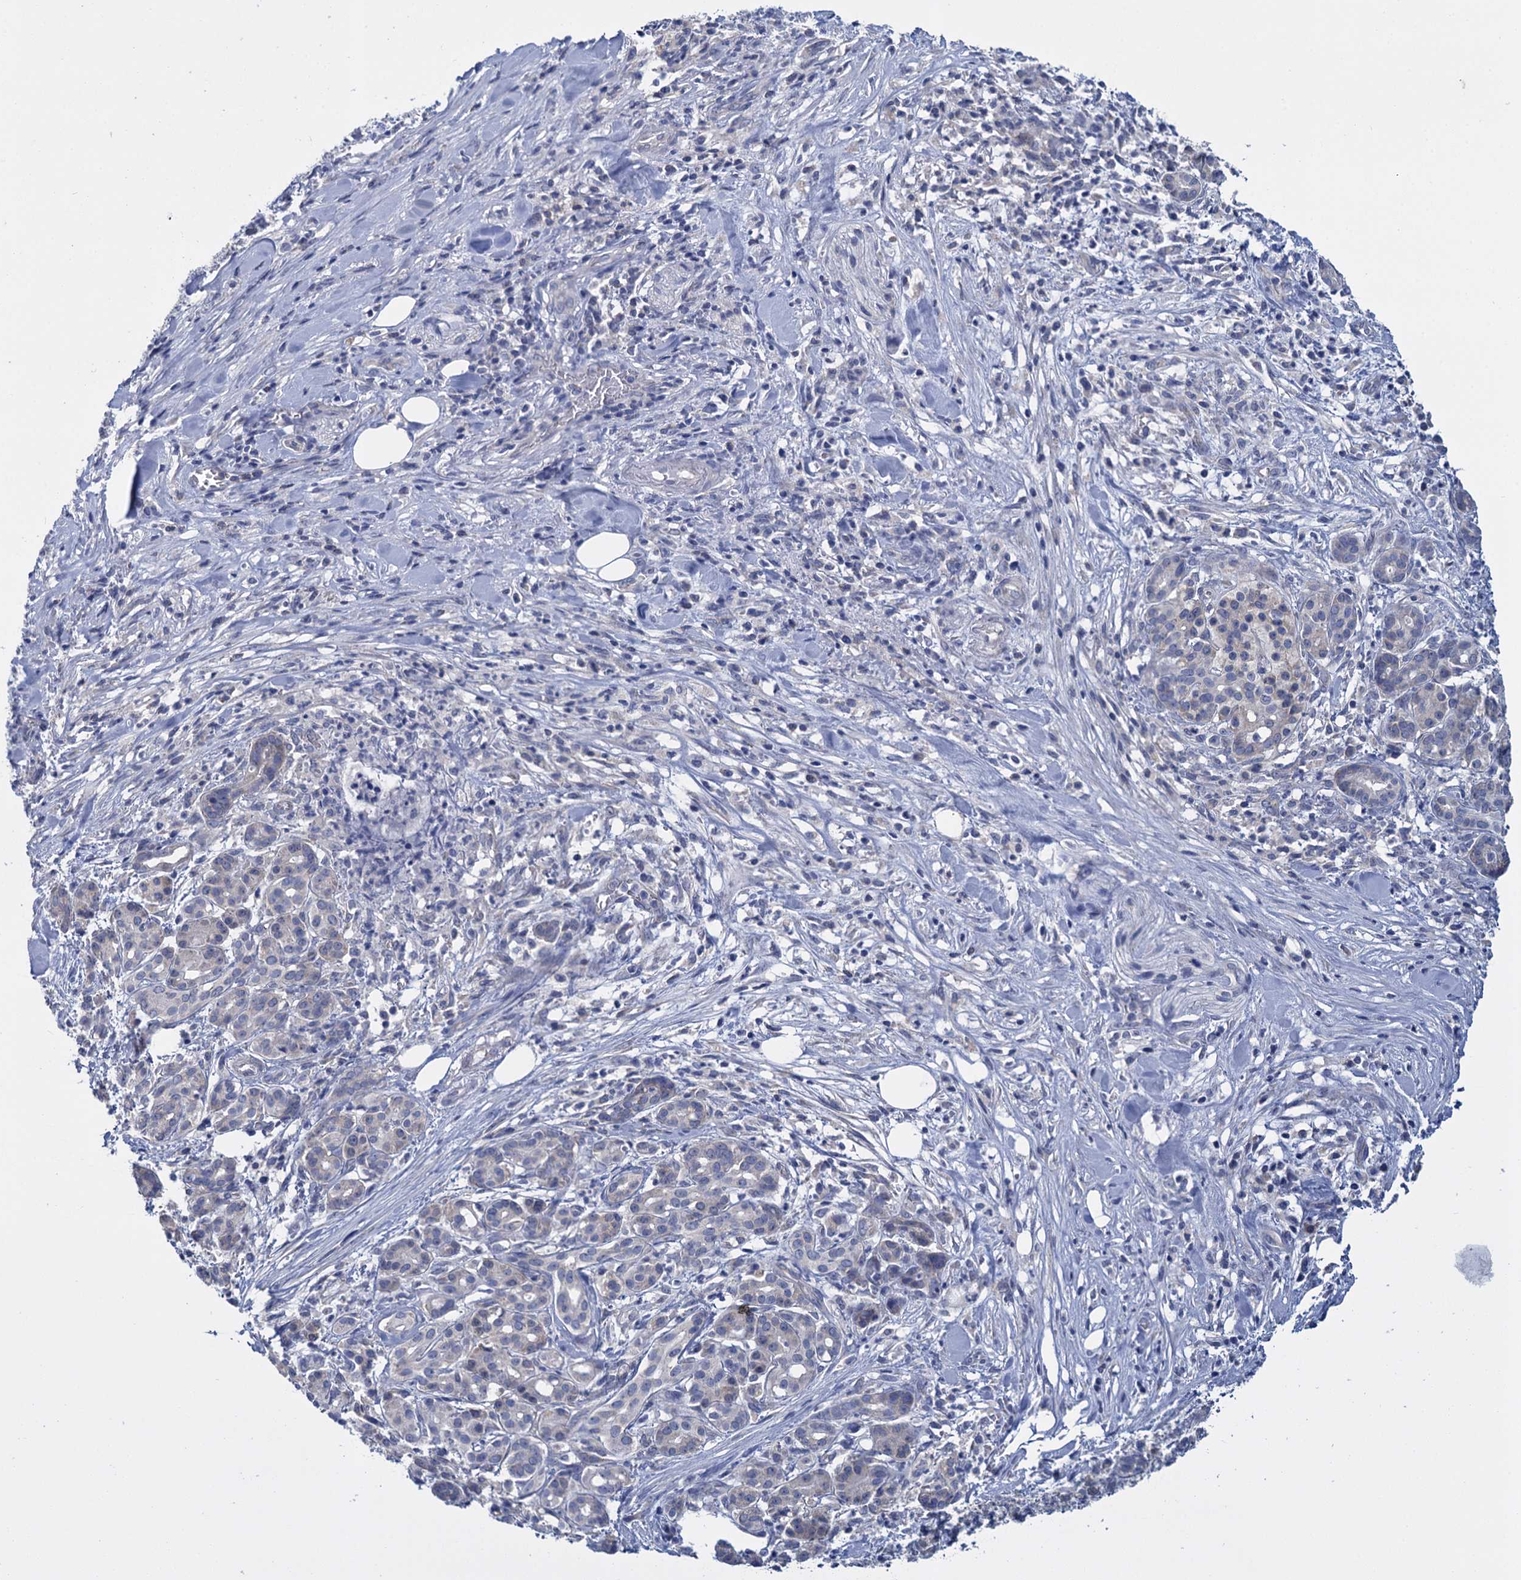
{"staining": {"intensity": "negative", "quantity": "none", "location": "none"}, "tissue": "pancreatic cancer", "cell_type": "Tumor cells", "image_type": "cancer", "snomed": [{"axis": "morphology", "description": "Adenocarcinoma, NOS"}, {"axis": "topography", "description": "Pancreas"}], "caption": "Tumor cells are negative for protein expression in human pancreatic cancer. (DAB (3,3'-diaminobenzidine) immunohistochemistry (IHC) with hematoxylin counter stain).", "gene": "GSTM2", "patient": {"sex": "female", "age": 66}}